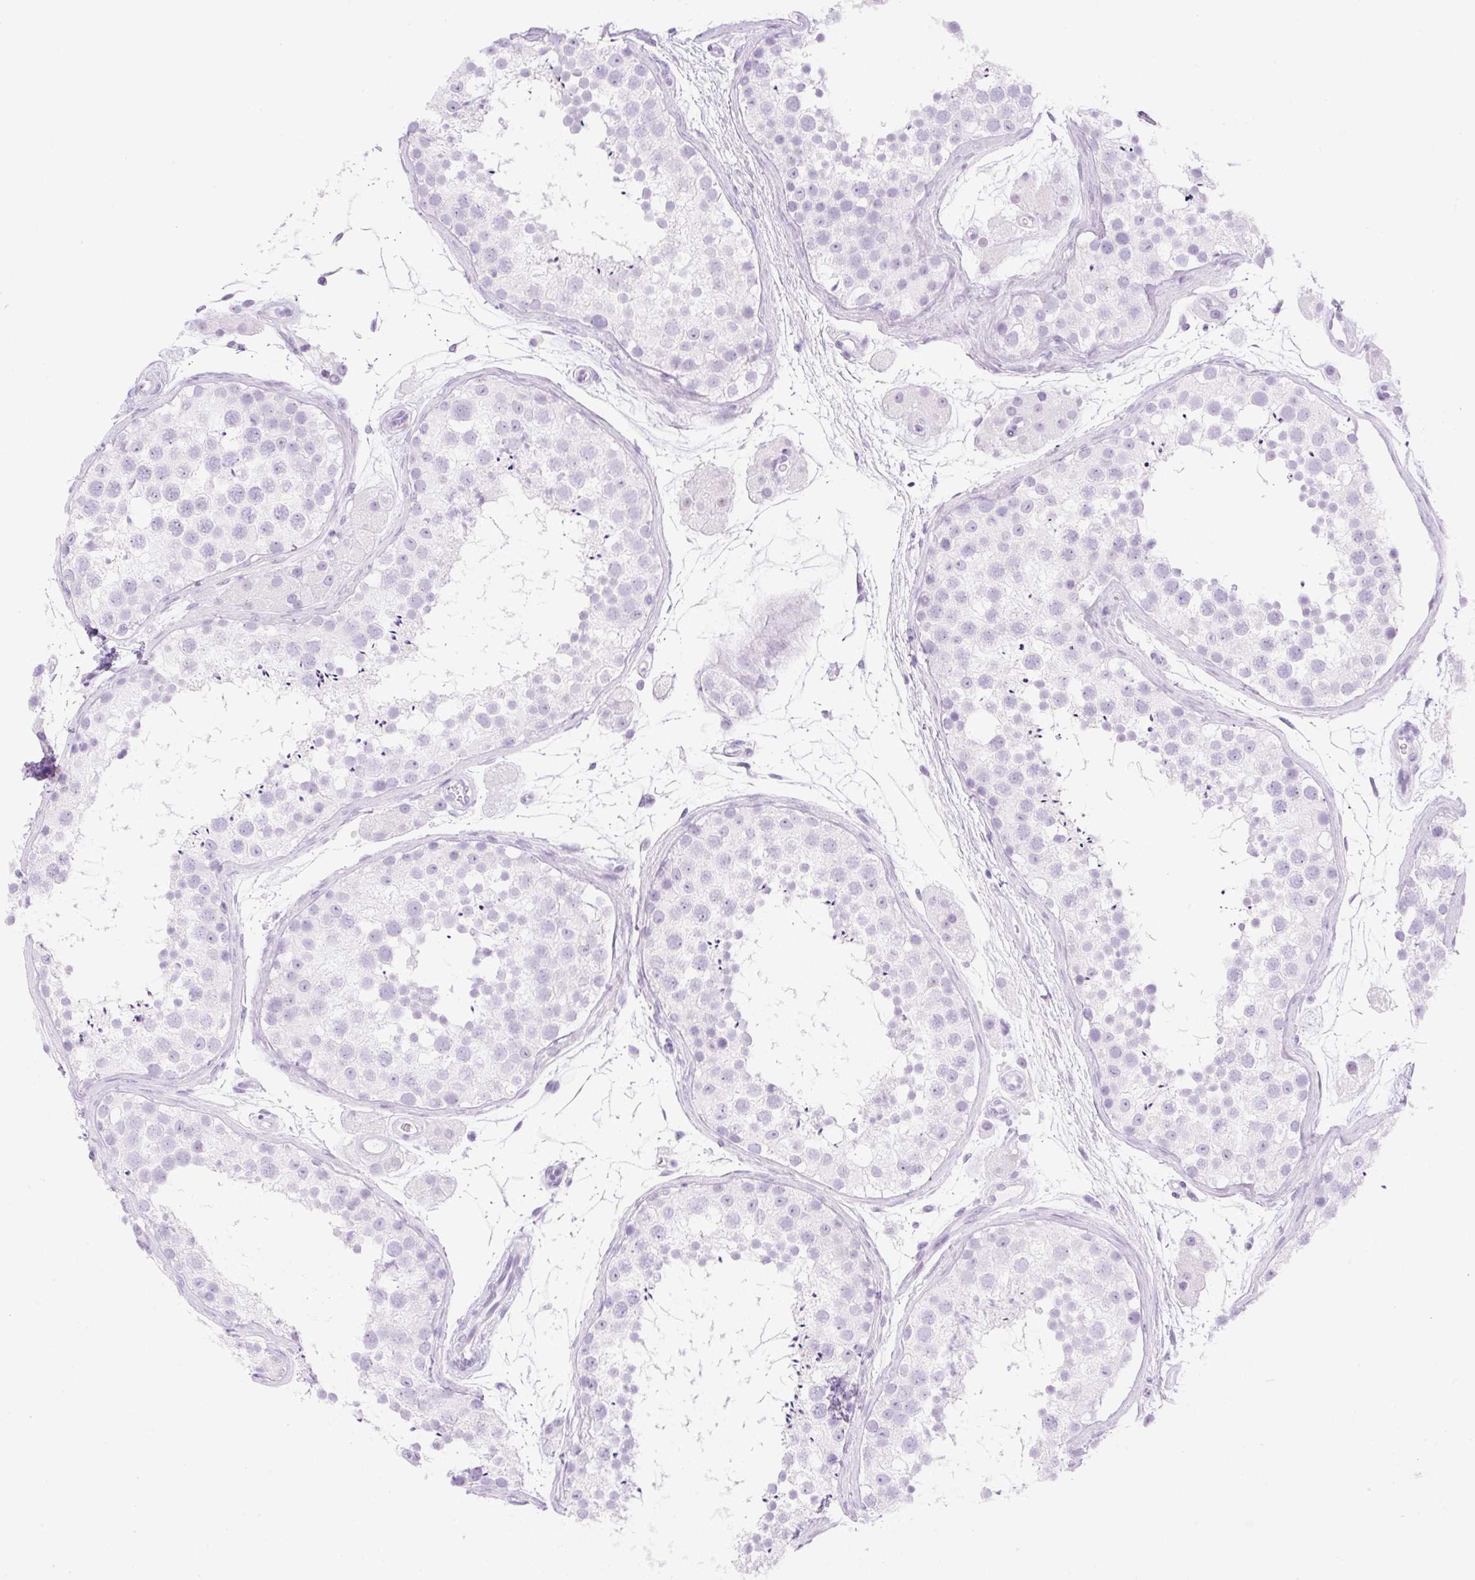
{"staining": {"intensity": "negative", "quantity": "none", "location": "none"}, "tissue": "testis", "cell_type": "Cells in seminiferous ducts", "image_type": "normal", "snomed": [{"axis": "morphology", "description": "Normal tissue, NOS"}, {"axis": "topography", "description": "Testis"}], "caption": "Immunohistochemistry histopathology image of benign testis stained for a protein (brown), which reveals no expression in cells in seminiferous ducts. (DAB (3,3'-diaminobenzidine) immunohistochemistry (IHC) with hematoxylin counter stain).", "gene": "SPRR4", "patient": {"sex": "male", "age": 41}}